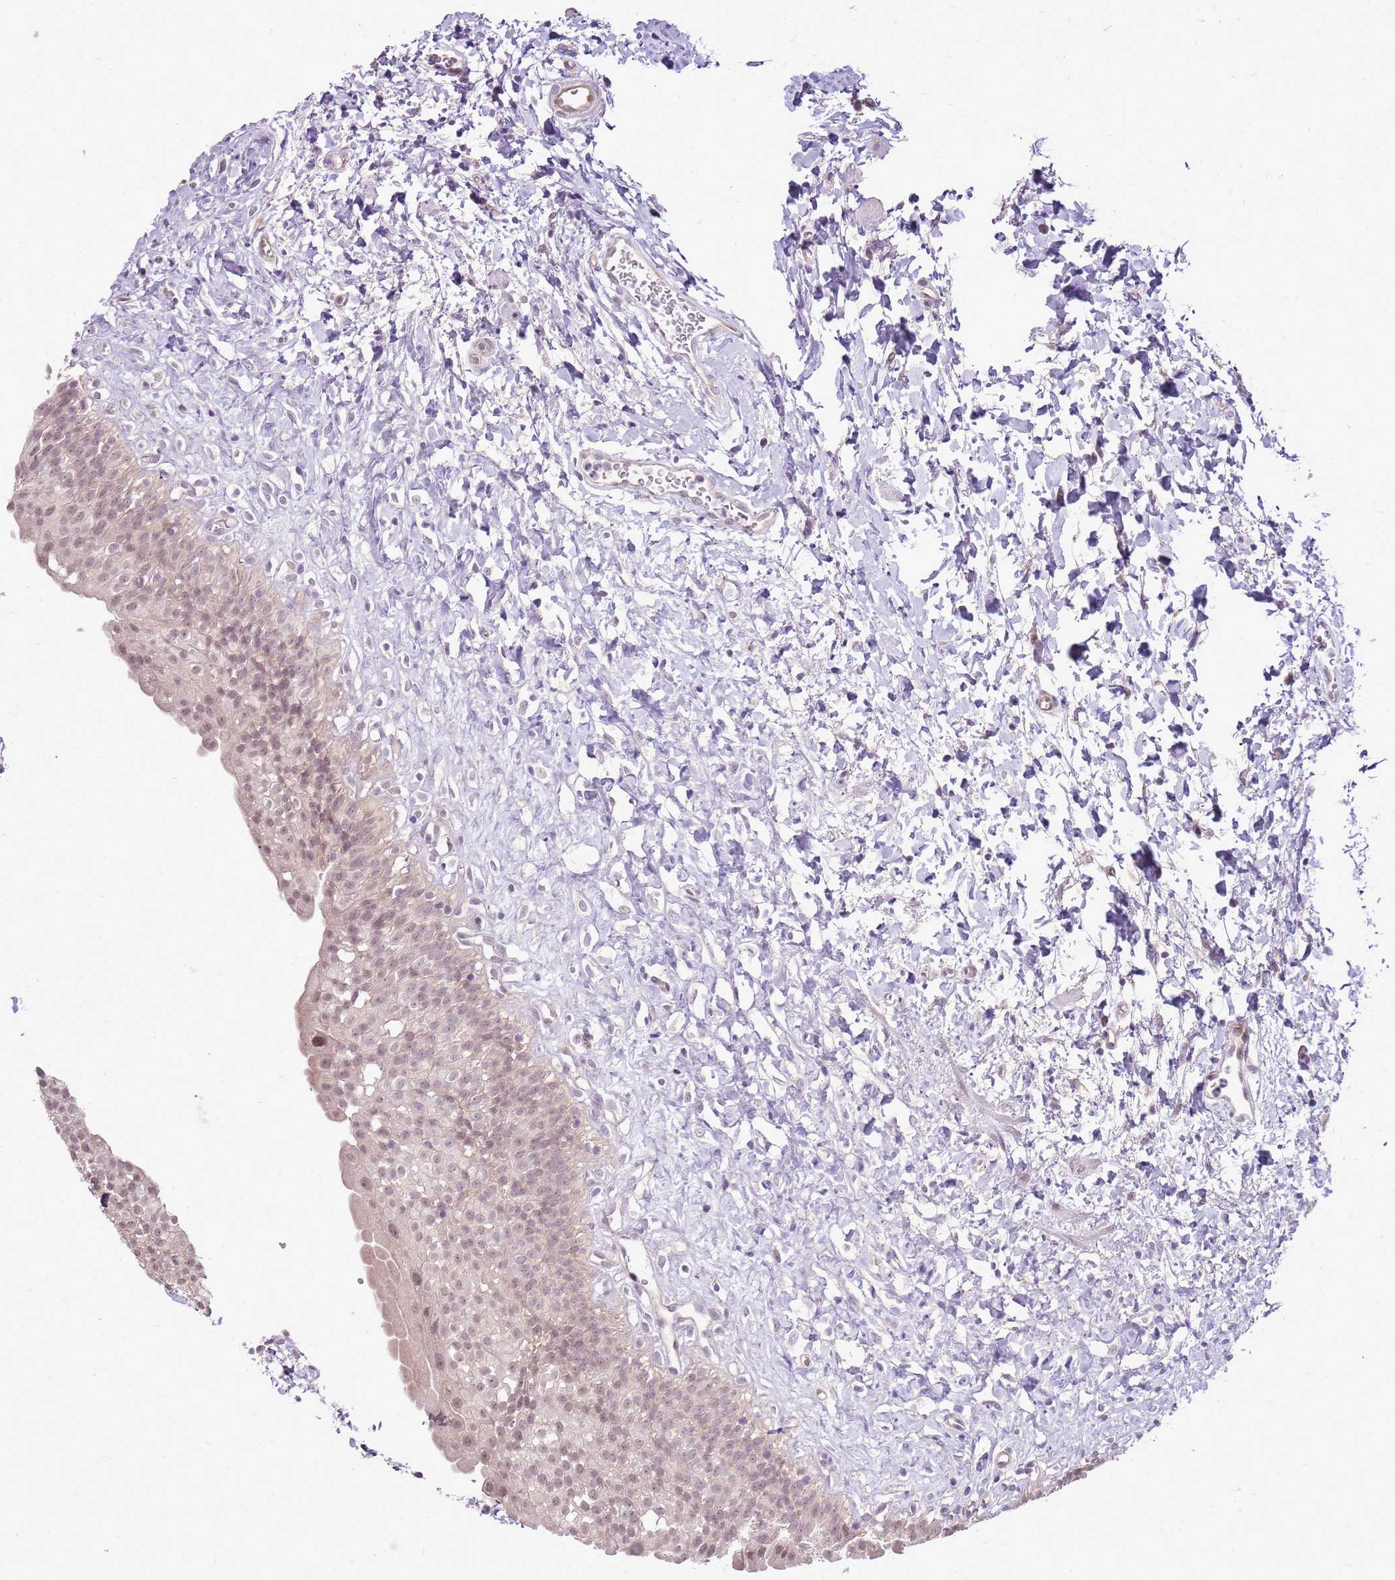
{"staining": {"intensity": "weak", "quantity": "25%-75%", "location": "cytoplasmic/membranous"}, "tissue": "urinary bladder", "cell_type": "Urothelial cells", "image_type": "normal", "snomed": [{"axis": "morphology", "description": "Normal tissue, NOS"}, {"axis": "topography", "description": "Urinary bladder"}], "caption": "Approximately 25%-75% of urothelial cells in benign human urinary bladder demonstrate weak cytoplasmic/membranous protein positivity as visualized by brown immunohistochemical staining.", "gene": "UGGT2", "patient": {"sex": "male", "age": 51}}